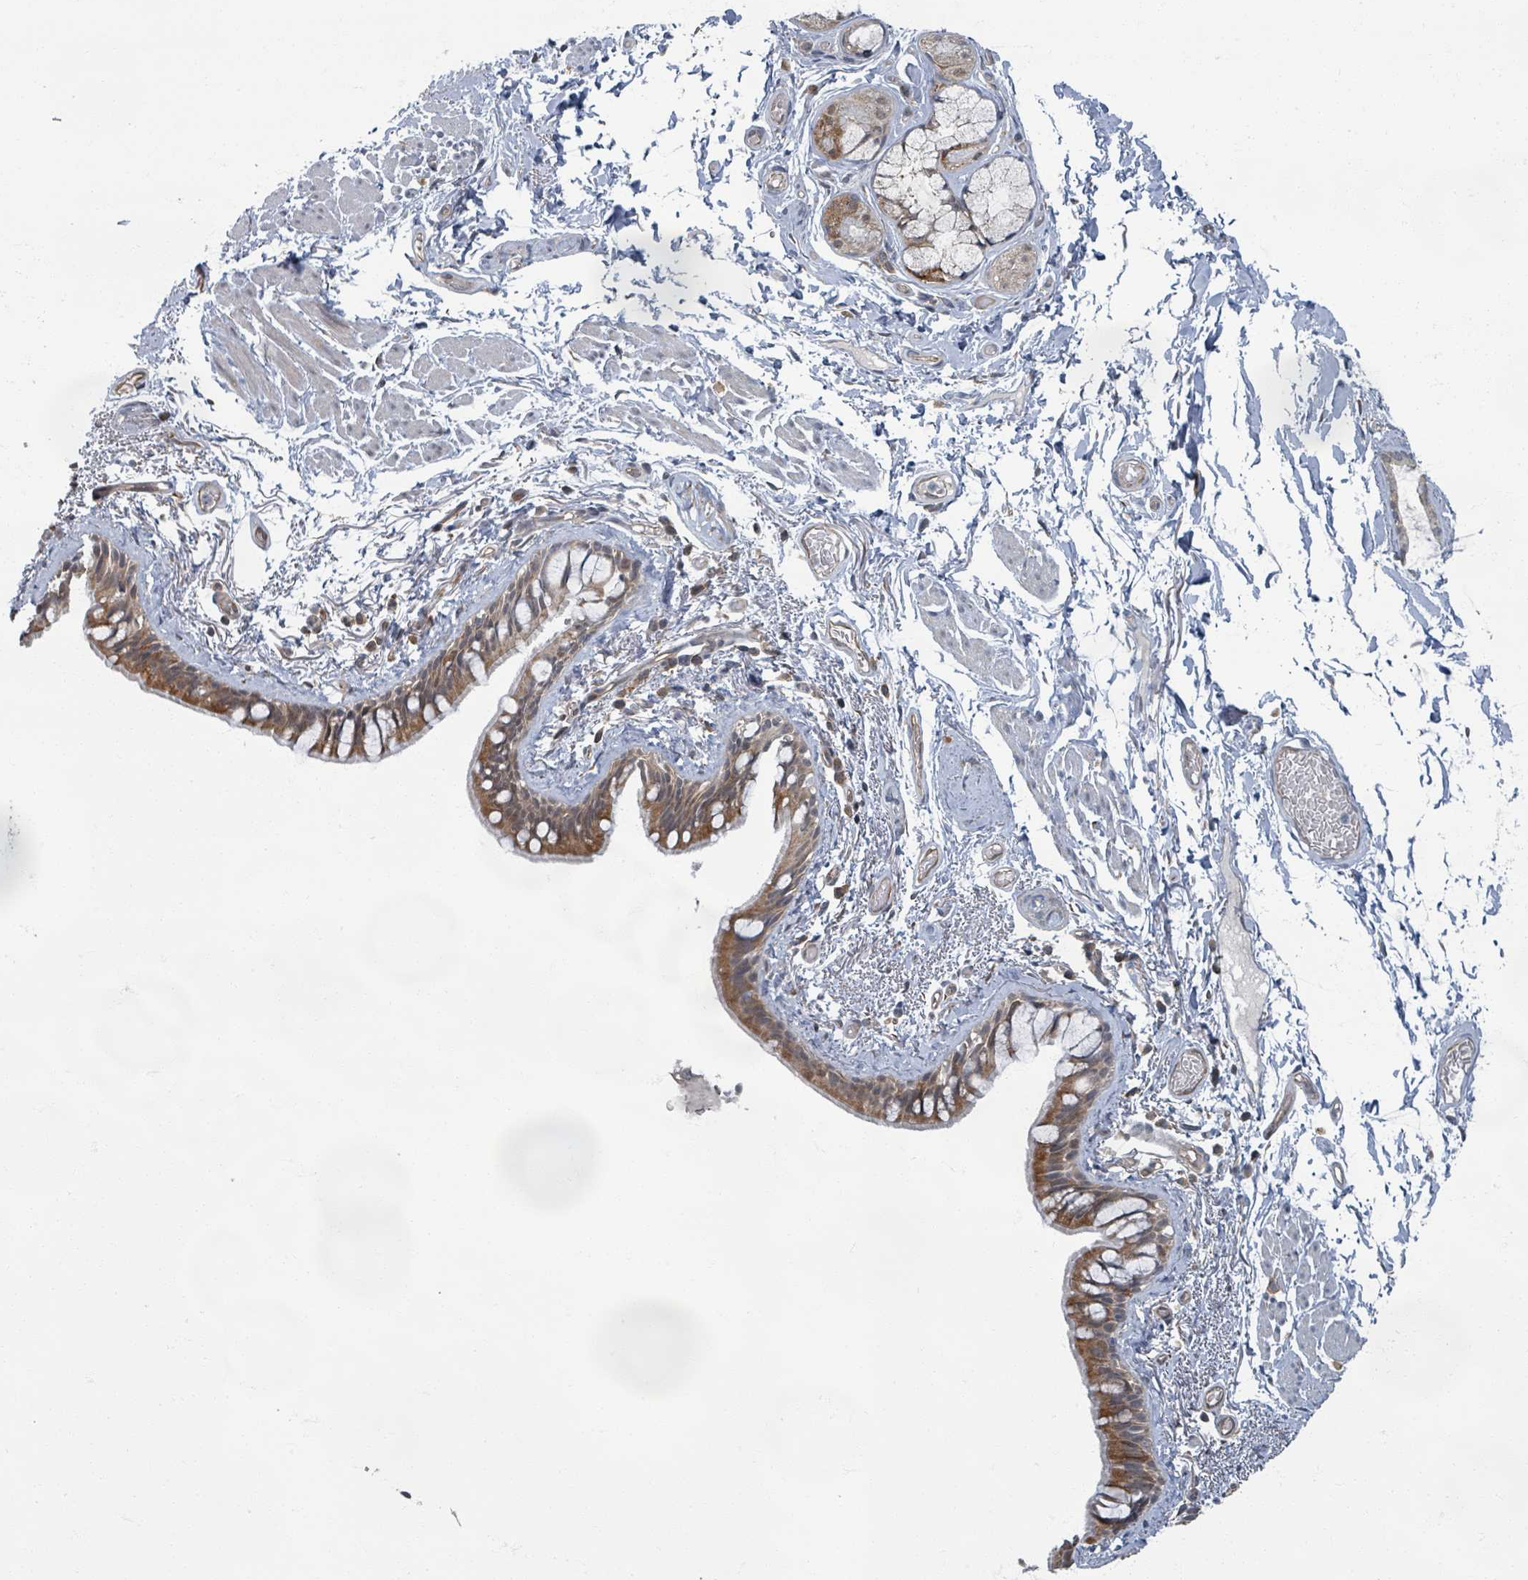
{"staining": {"intensity": "moderate", "quantity": ">75%", "location": "cytoplasmic/membranous"}, "tissue": "bronchus", "cell_type": "Respiratory epithelial cells", "image_type": "normal", "snomed": [{"axis": "morphology", "description": "Normal tissue, NOS"}, {"axis": "topography", "description": "Cartilage tissue"}], "caption": "Brown immunohistochemical staining in benign bronchus demonstrates moderate cytoplasmic/membranous expression in about >75% of respiratory epithelial cells. The staining was performed using DAB (3,3'-diaminobenzidine), with brown indicating positive protein expression. Nuclei are stained blue with hematoxylin.", "gene": "INTS15", "patient": {"sex": "male", "age": 63}}